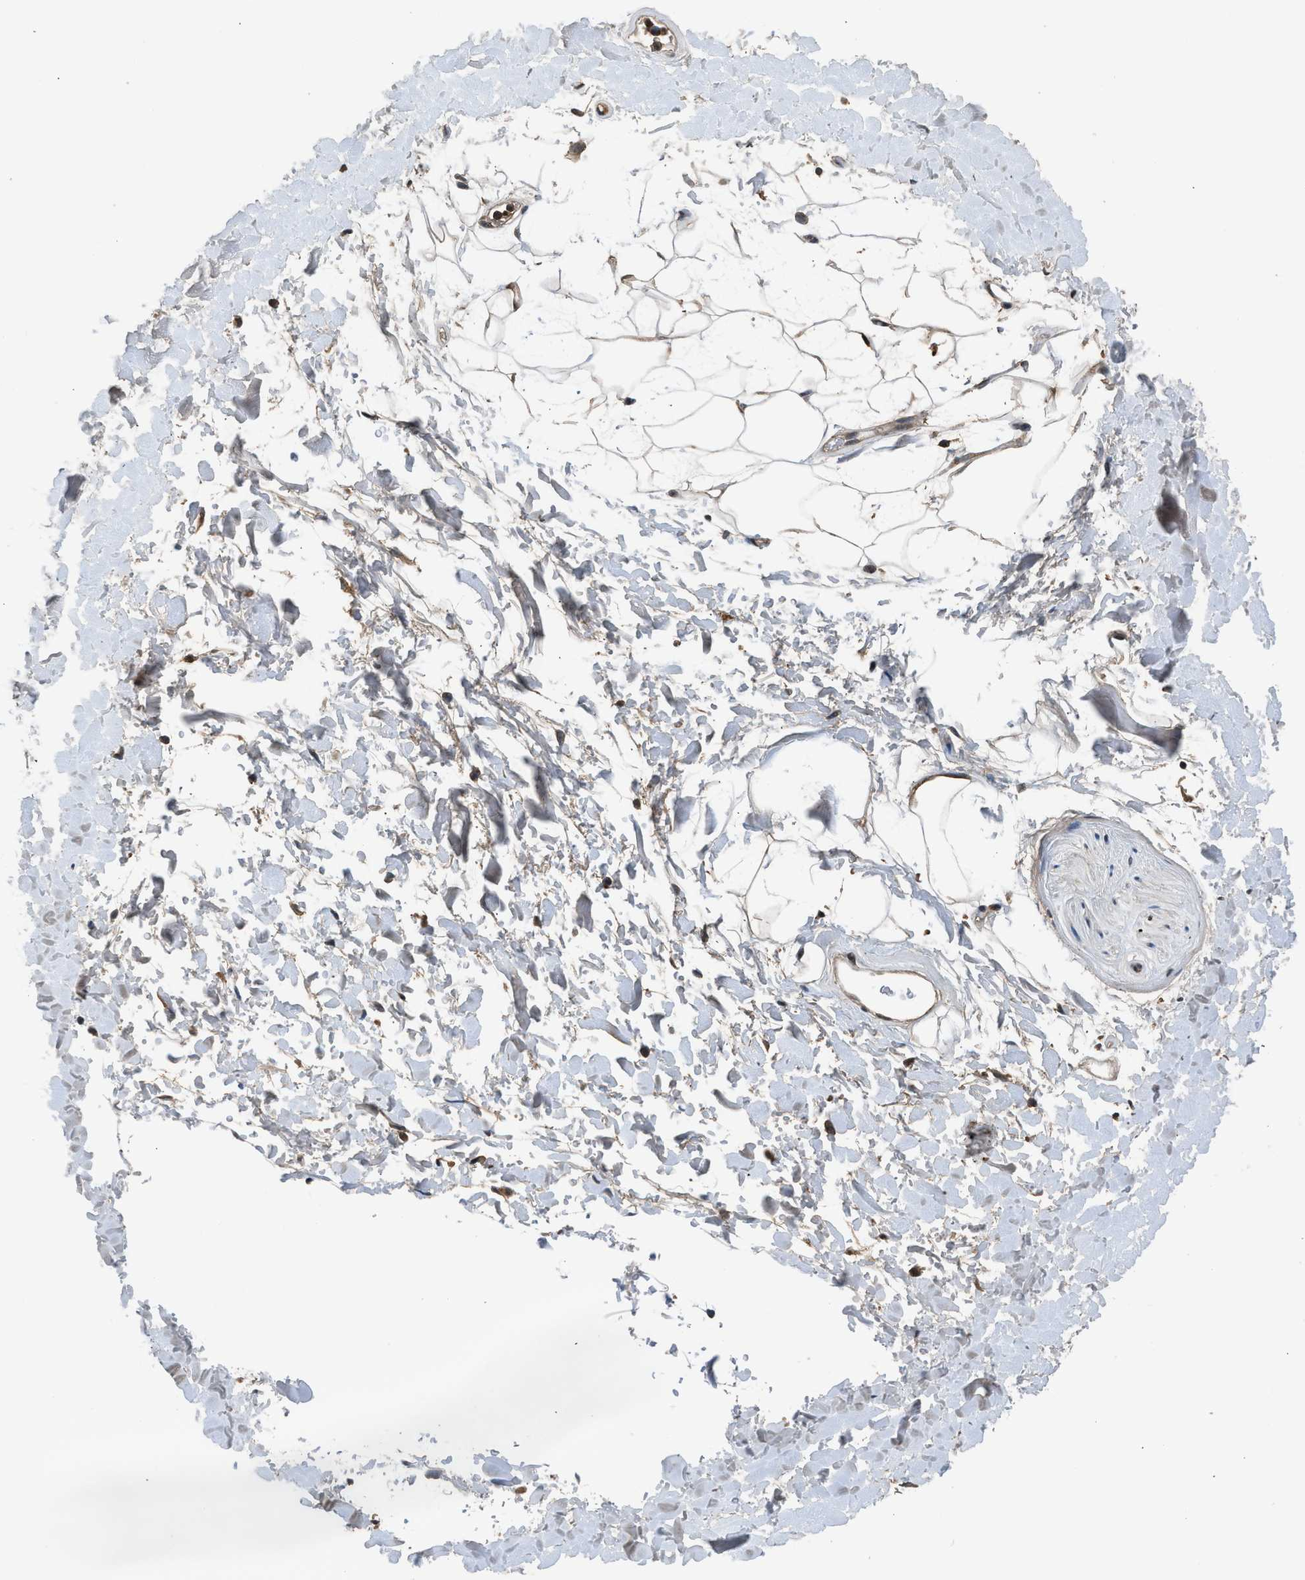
{"staining": {"intensity": "weak", "quantity": "25%-75%", "location": "nuclear"}, "tissue": "adipose tissue", "cell_type": "Adipocytes", "image_type": "normal", "snomed": [{"axis": "morphology", "description": "Normal tissue, NOS"}, {"axis": "topography", "description": "Soft tissue"}], "caption": "Adipocytes display low levels of weak nuclear staining in about 25%-75% of cells in unremarkable adipose tissue.", "gene": "SLC15A4", "patient": {"sex": "male", "age": 72}}